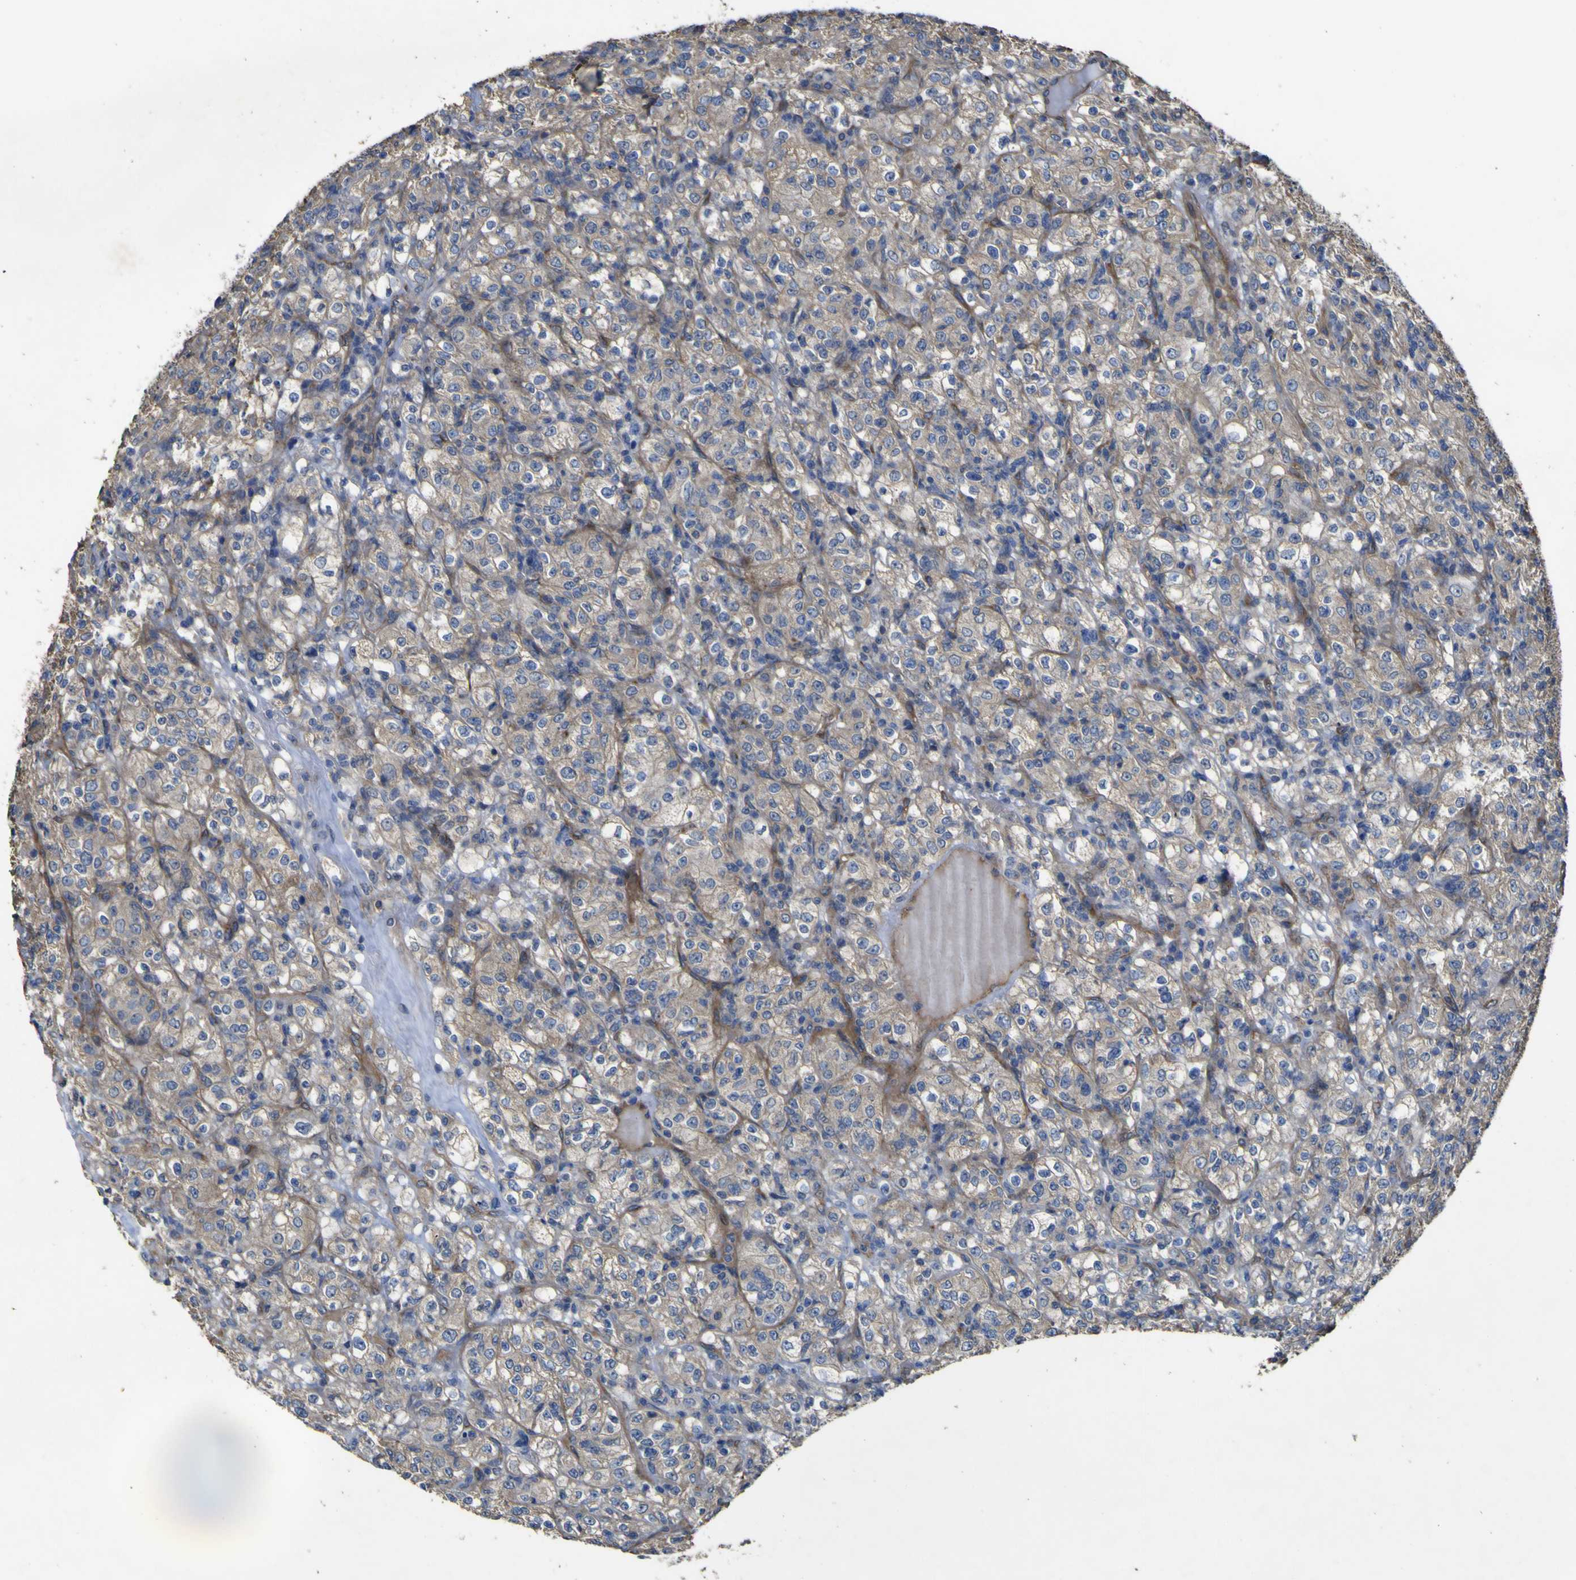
{"staining": {"intensity": "weak", "quantity": ">75%", "location": "cytoplasmic/membranous"}, "tissue": "renal cancer", "cell_type": "Tumor cells", "image_type": "cancer", "snomed": [{"axis": "morphology", "description": "Normal tissue, NOS"}, {"axis": "morphology", "description": "Adenocarcinoma, NOS"}, {"axis": "topography", "description": "Kidney"}], "caption": "Protein analysis of adenocarcinoma (renal) tissue shows weak cytoplasmic/membranous expression in approximately >75% of tumor cells. The staining was performed using DAB to visualize the protein expression in brown, while the nuclei were stained in blue with hematoxylin (Magnification: 20x).", "gene": "TNFSF15", "patient": {"sex": "female", "age": 72}}